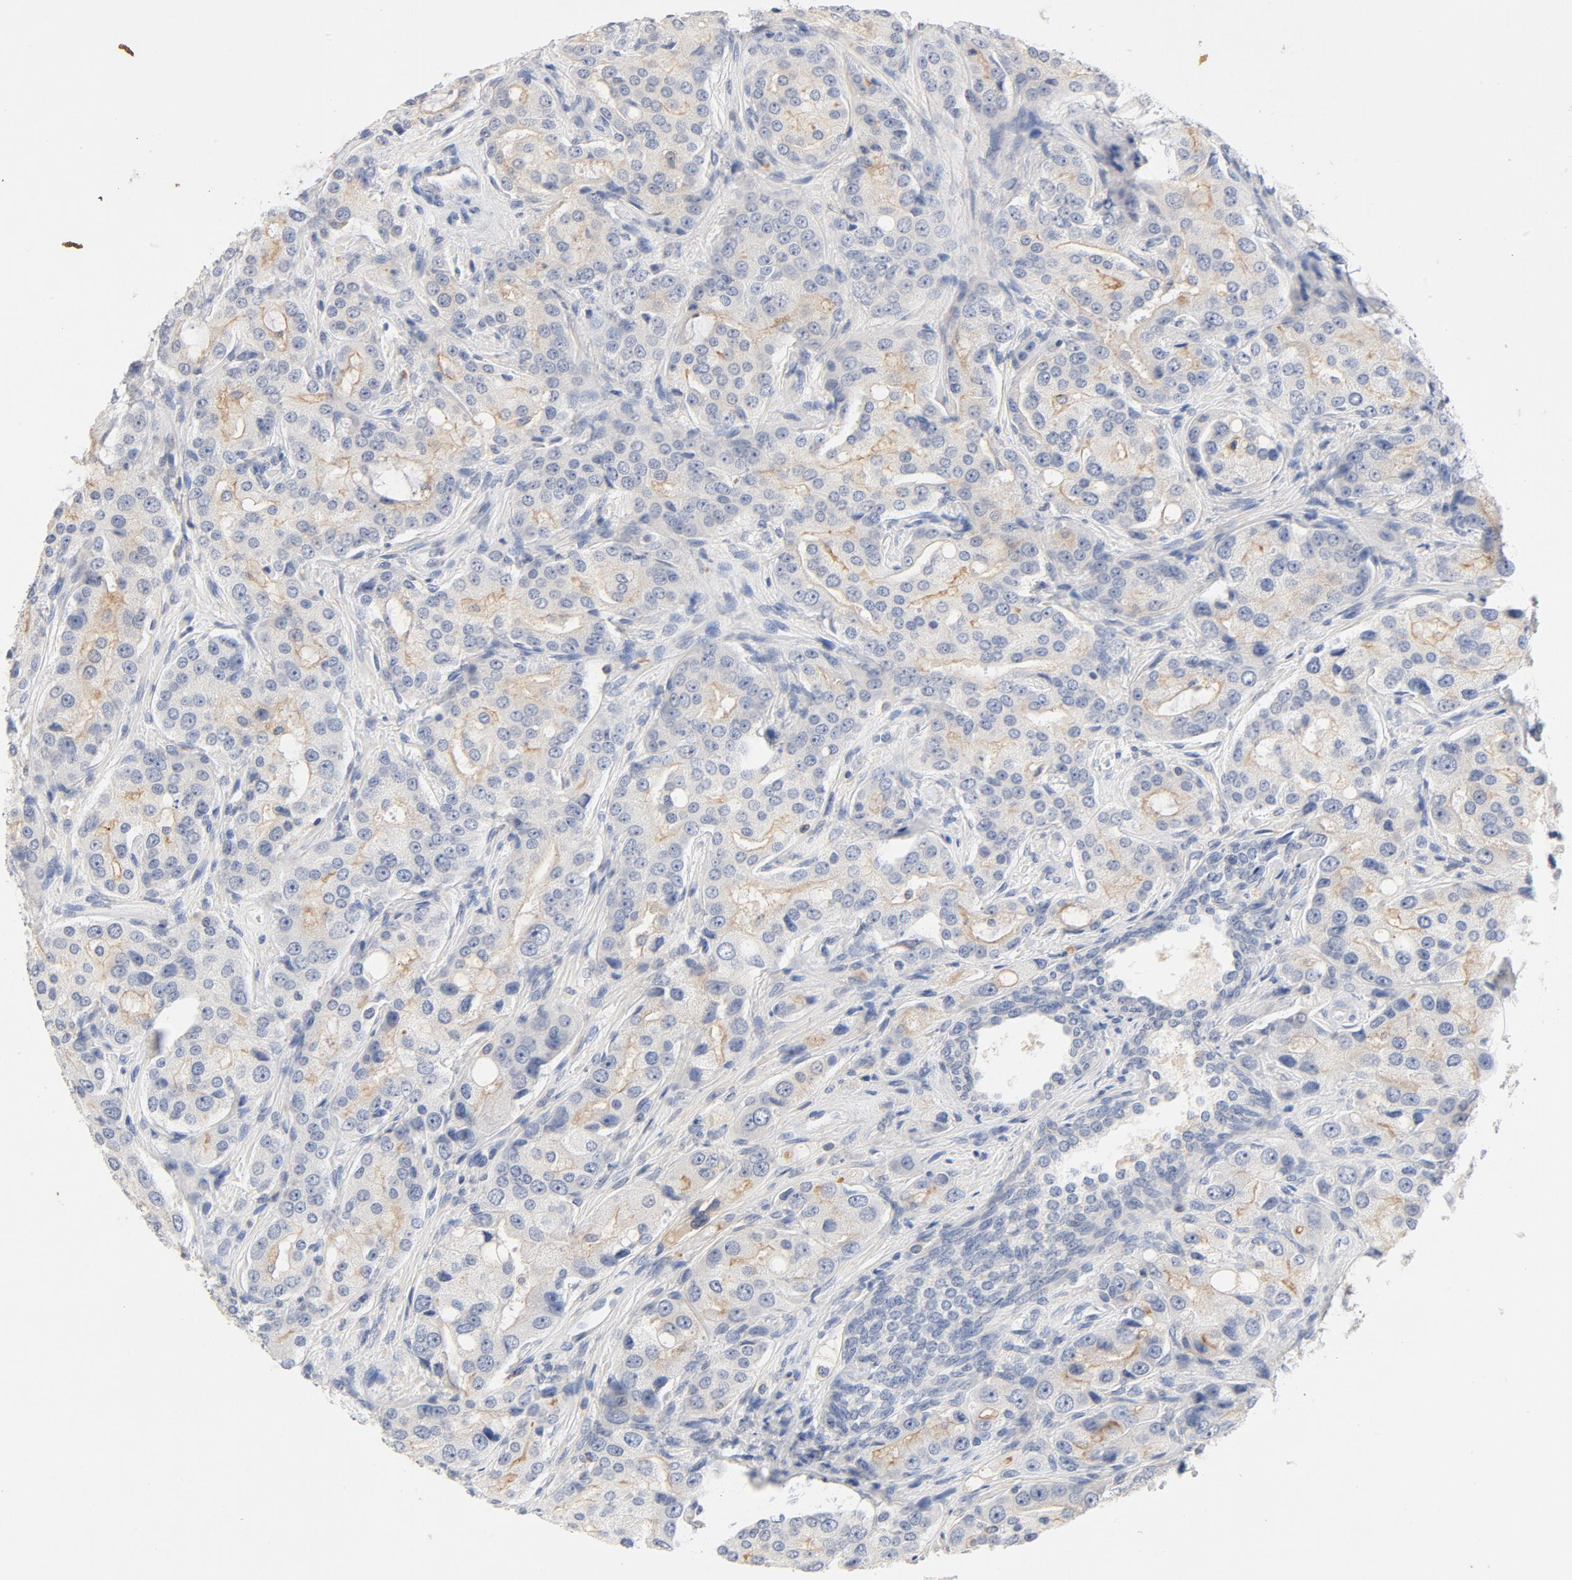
{"staining": {"intensity": "weak", "quantity": "<25%", "location": "cytoplasmic/membranous"}, "tissue": "prostate cancer", "cell_type": "Tumor cells", "image_type": "cancer", "snomed": [{"axis": "morphology", "description": "Adenocarcinoma, High grade"}, {"axis": "topography", "description": "Prostate"}], "caption": "The immunohistochemistry (IHC) image has no significant positivity in tumor cells of prostate cancer tissue. (DAB (3,3'-diaminobenzidine) IHC with hematoxylin counter stain).", "gene": "STAT1", "patient": {"sex": "male", "age": 72}}